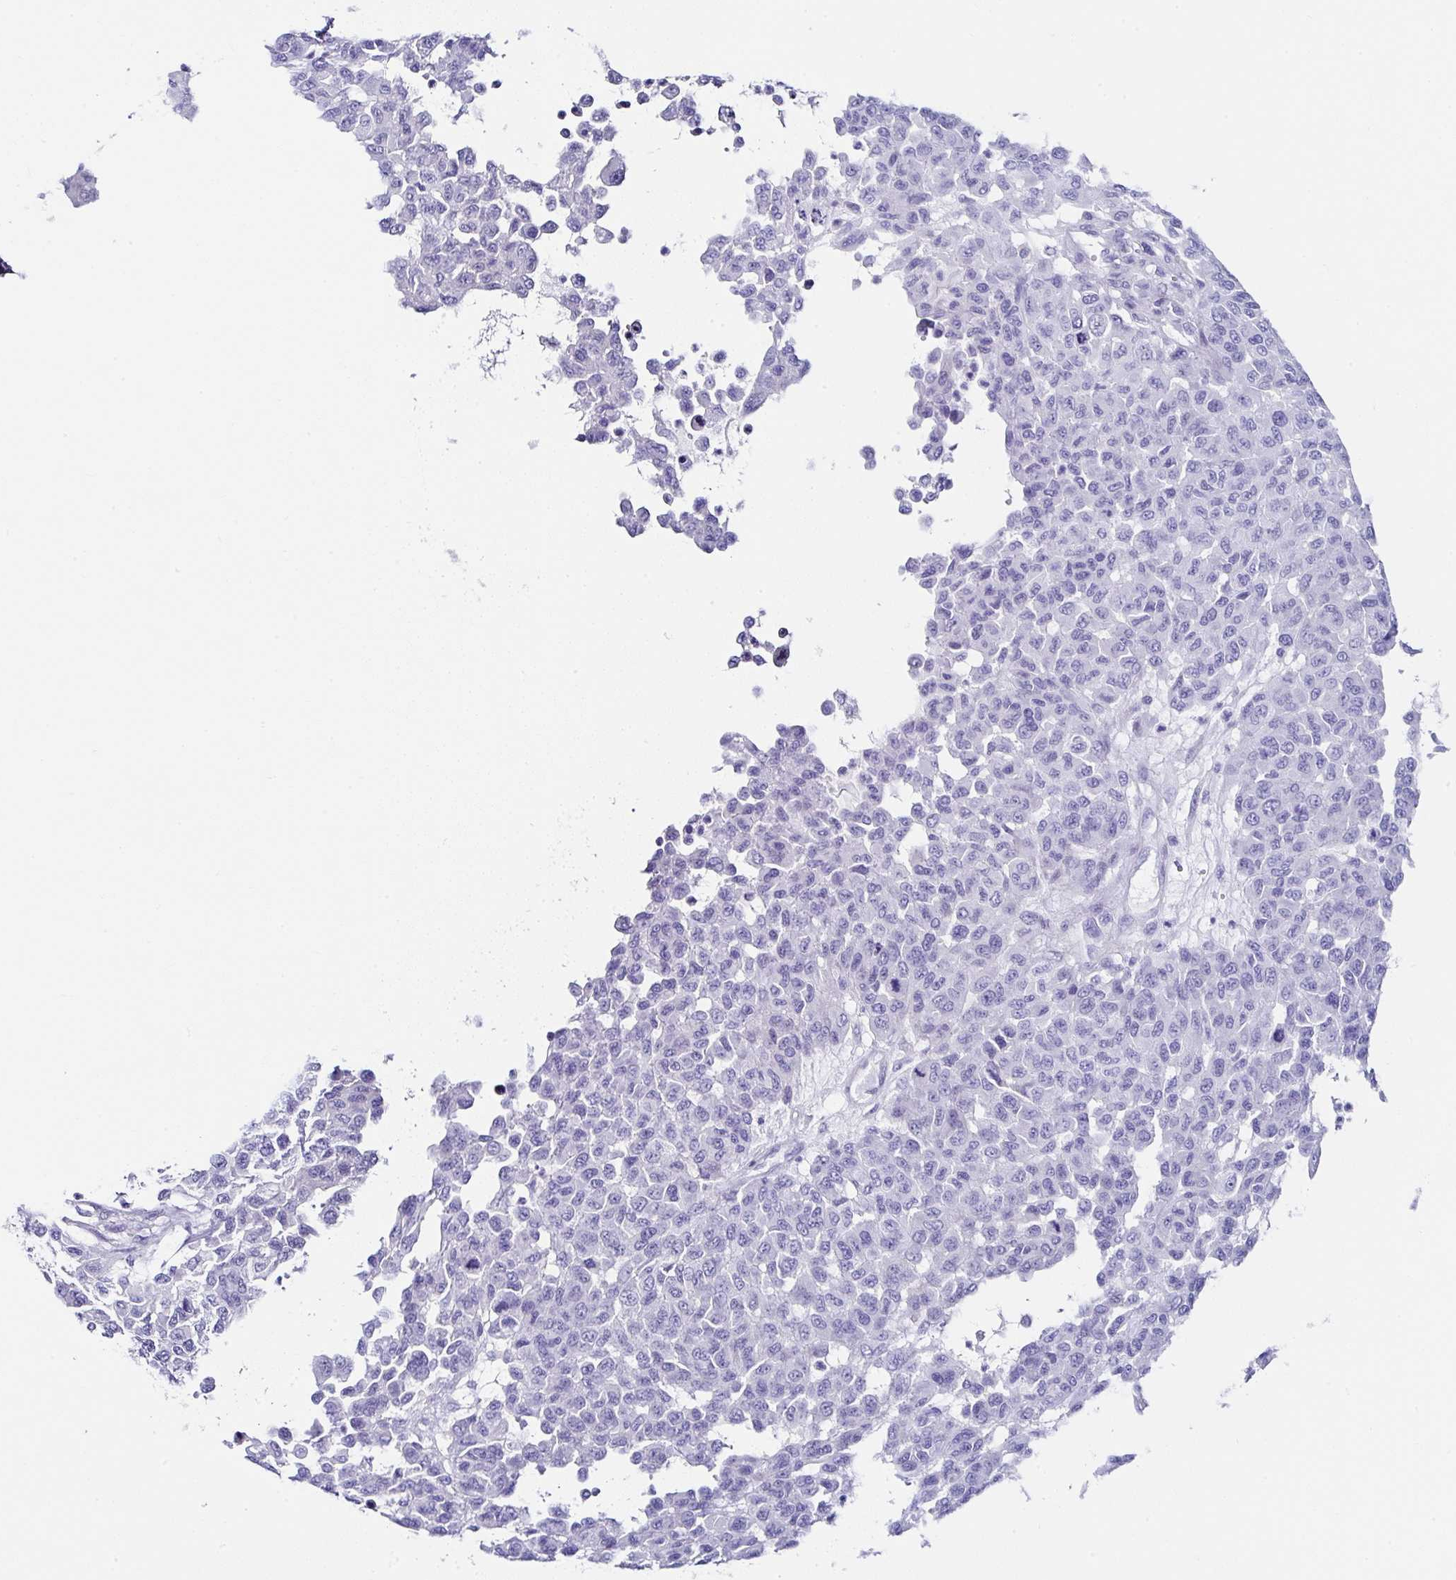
{"staining": {"intensity": "negative", "quantity": "none", "location": "none"}, "tissue": "melanoma", "cell_type": "Tumor cells", "image_type": "cancer", "snomed": [{"axis": "morphology", "description": "Malignant melanoma, NOS"}, {"axis": "topography", "description": "Skin"}], "caption": "Tumor cells are negative for brown protein staining in melanoma.", "gene": "UGT3A1", "patient": {"sex": "male", "age": 62}}